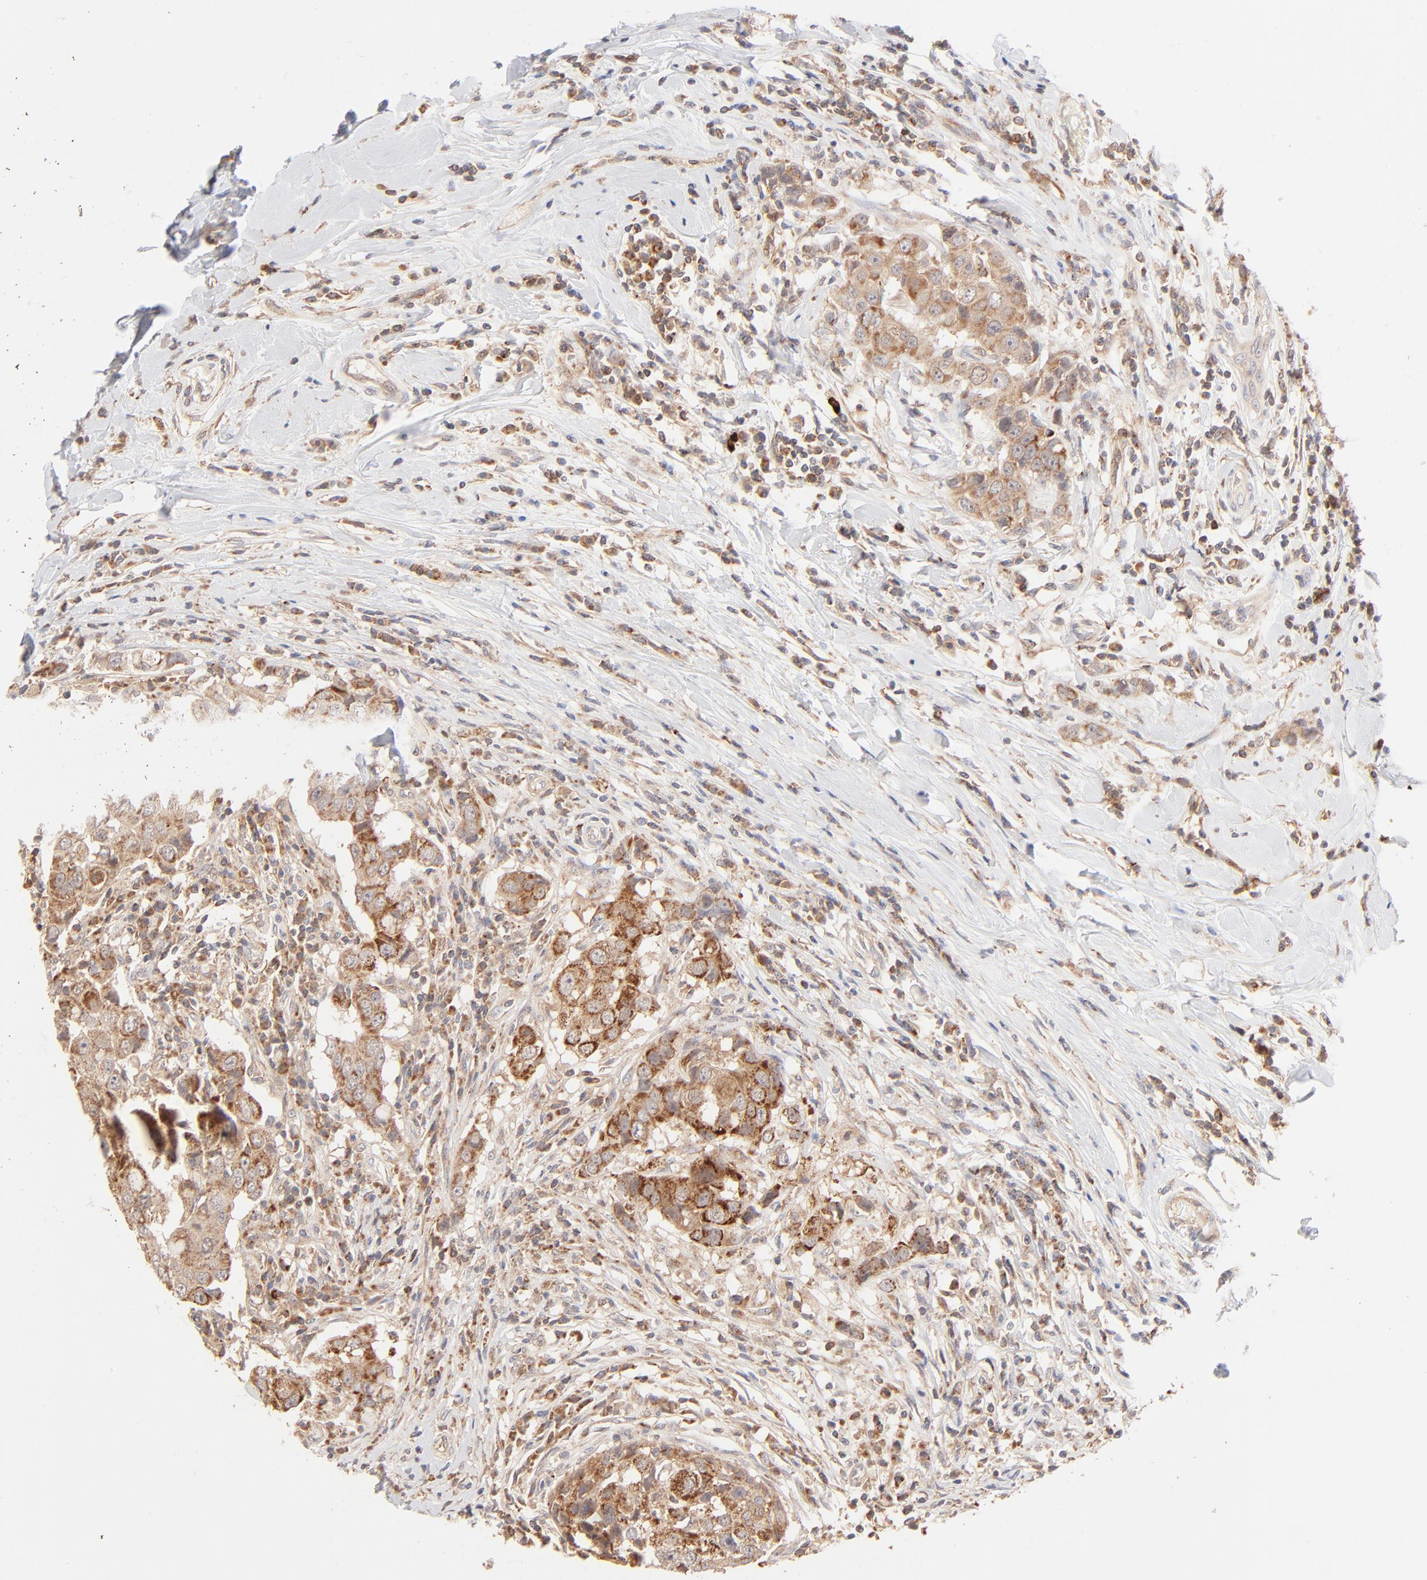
{"staining": {"intensity": "moderate", "quantity": ">75%", "location": "cytoplasmic/membranous"}, "tissue": "breast cancer", "cell_type": "Tumor cells", "image_type": "cancer", "snomed": [{"axis": "morphology", "description": "Duct carcinoma"}, {"axis": "topography", "description": "Breast"}], "caption": "Breast cancer stained with a protein marker exhibits moderate staining in tumor cells.", "gene": "CSPG4", "patient": {"sex": "female", "age": 27}}